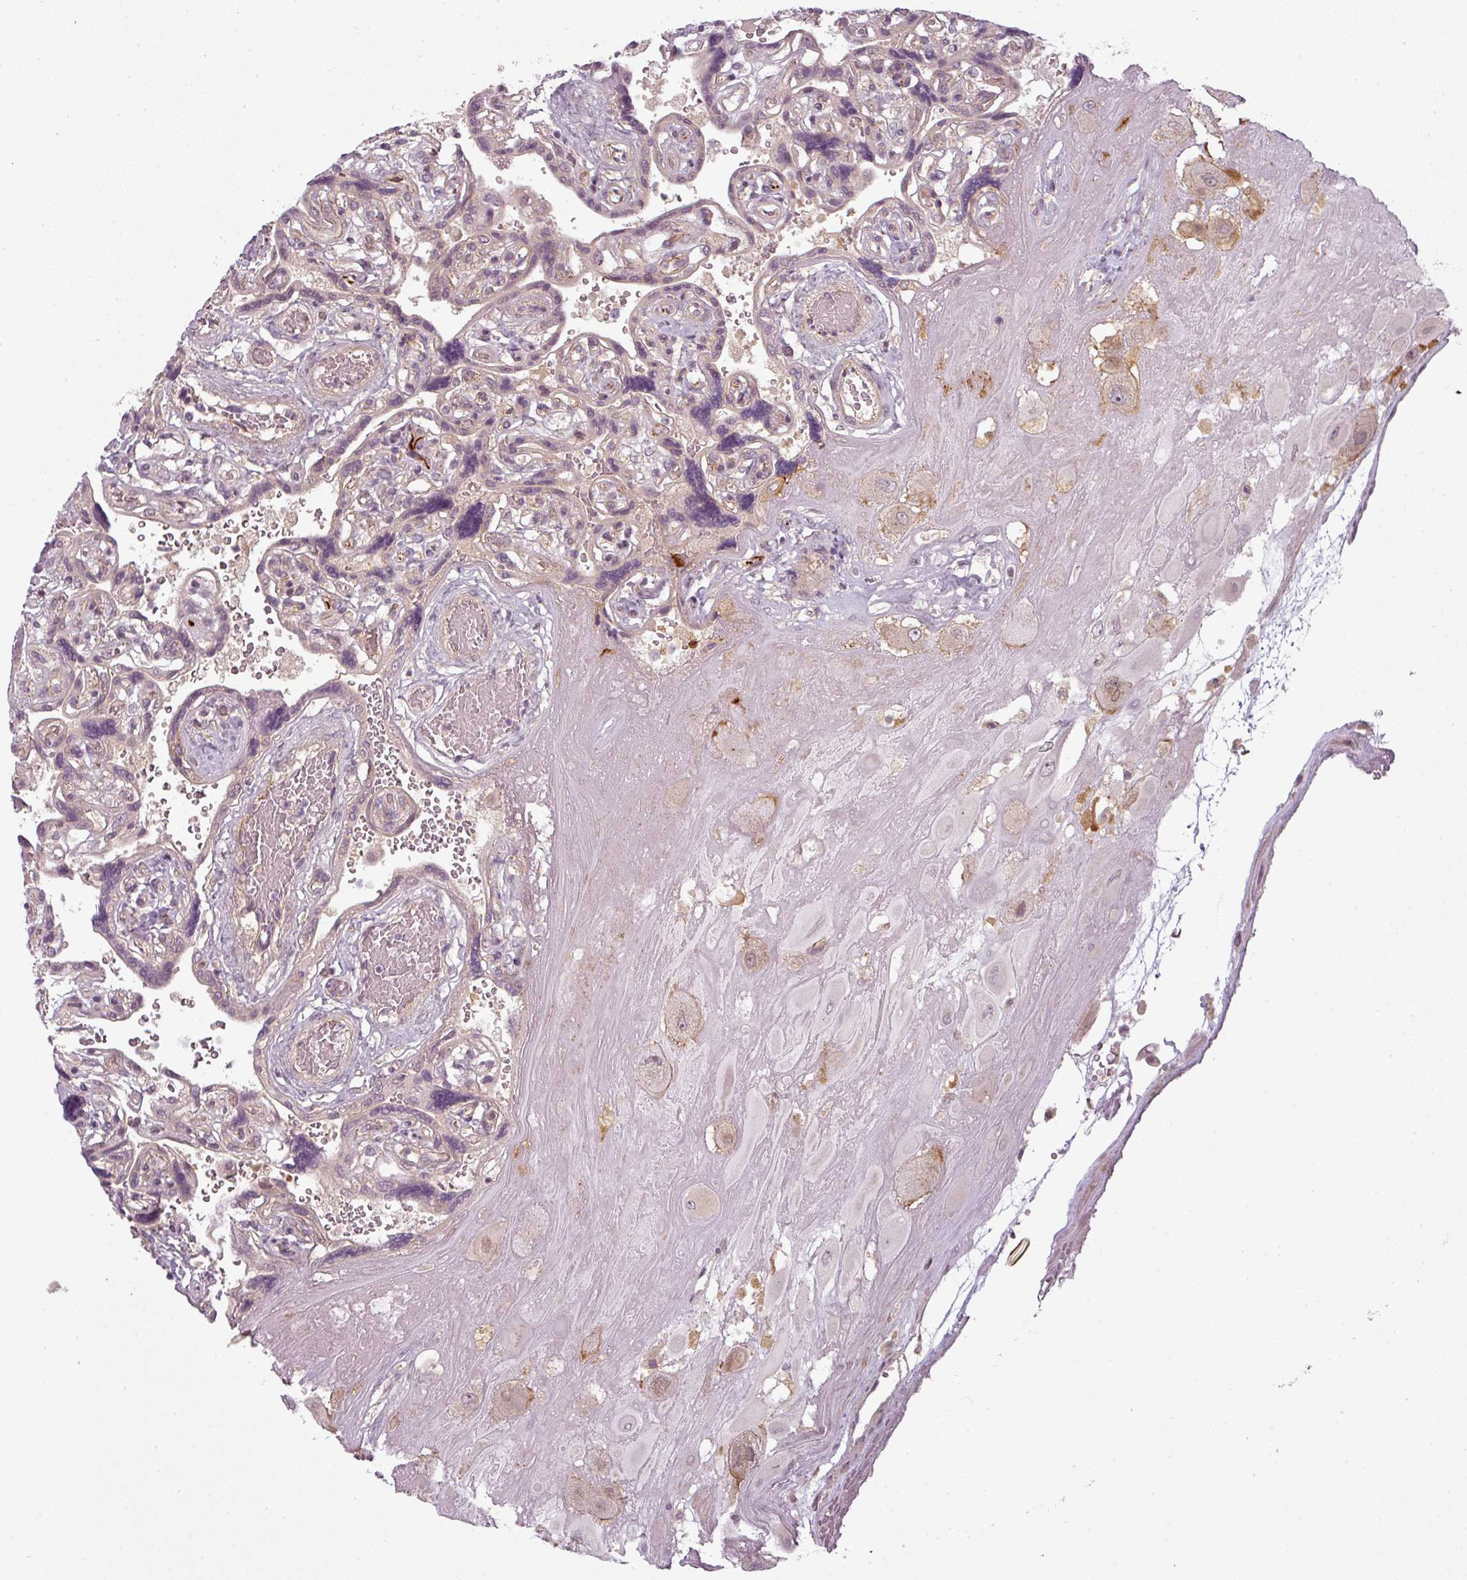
{"staining": {"intensity": "weak", "quantity": "<25%", "location": "cytoplasmic/membranous"}, "tissue": "placenta", "cell_type": "Decidual cells", "image_type": "normal", "snomed": [{"axis": "morphology", "description": "Normal tissue, NOS"}, {"axis": "topography", "description": "Placenta"}], "caption": "This is an IHC micrograph of benign placenta. There is no expression in decidual cells.", "gene": "SLC16A9", "patient": {"sex": "female", "age": 32}}